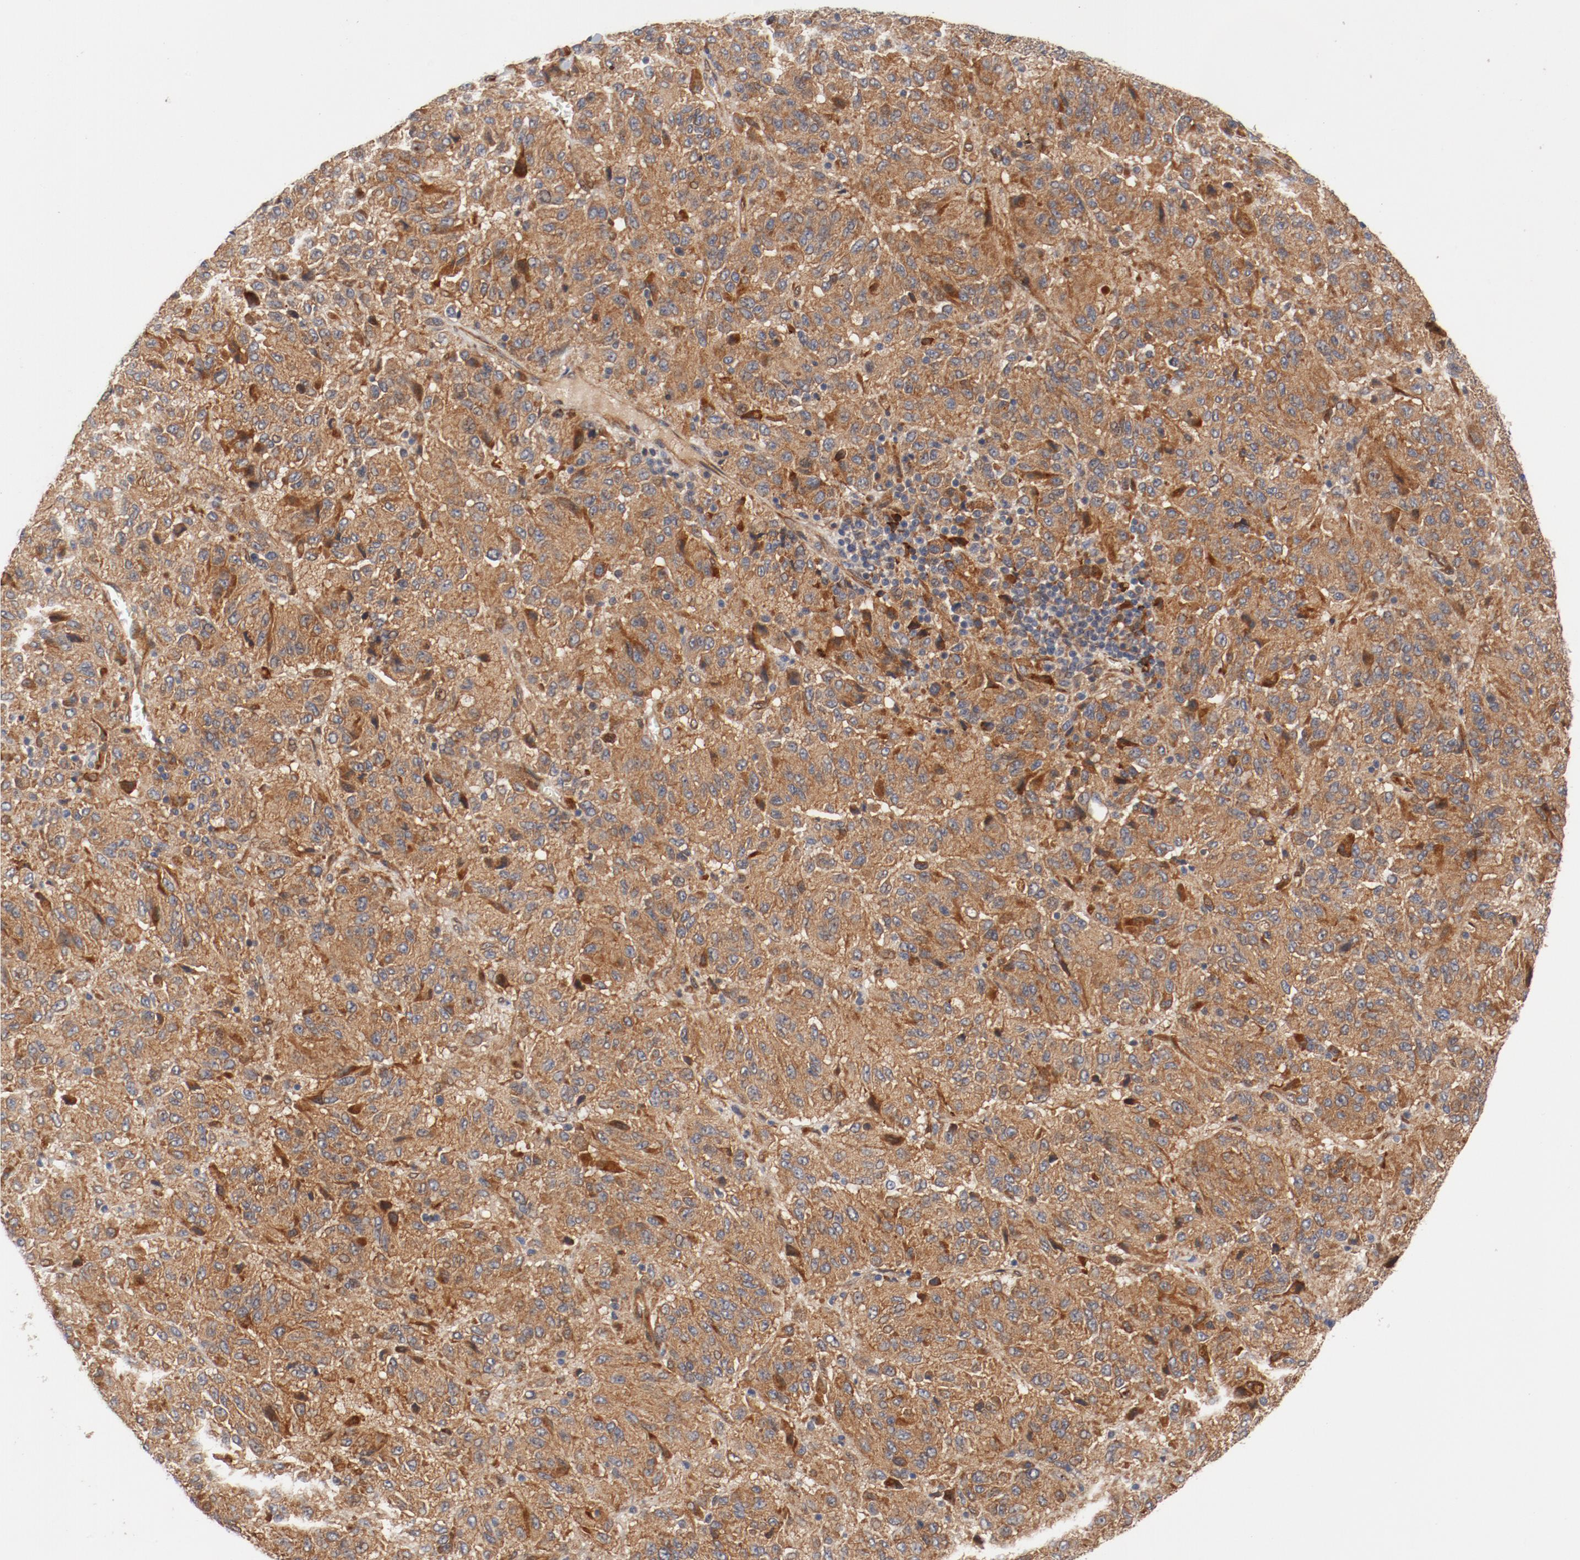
{"staining": {"intensity": "moderate", "quantity": ">75%", "location": "cytoplasmic/membranous"}, "tissue": "melanoma", "cell_type": "Tumor cells", "image_type": "cancer", "snomed": [{"axis": "morphology", "description": "Malignant melanoma, Metastatic site"}, {"axis": "topography", "description": "Lung"}], "caption": "Moderate cytoplasmic/membranous positivity for a protein is identified in about >75% of tumor cells of malignant melanoma (metastatic site) using immunohistochemistry.", "gene": "PITPNM2", "patient": {"sex": "male", "age": 64}}